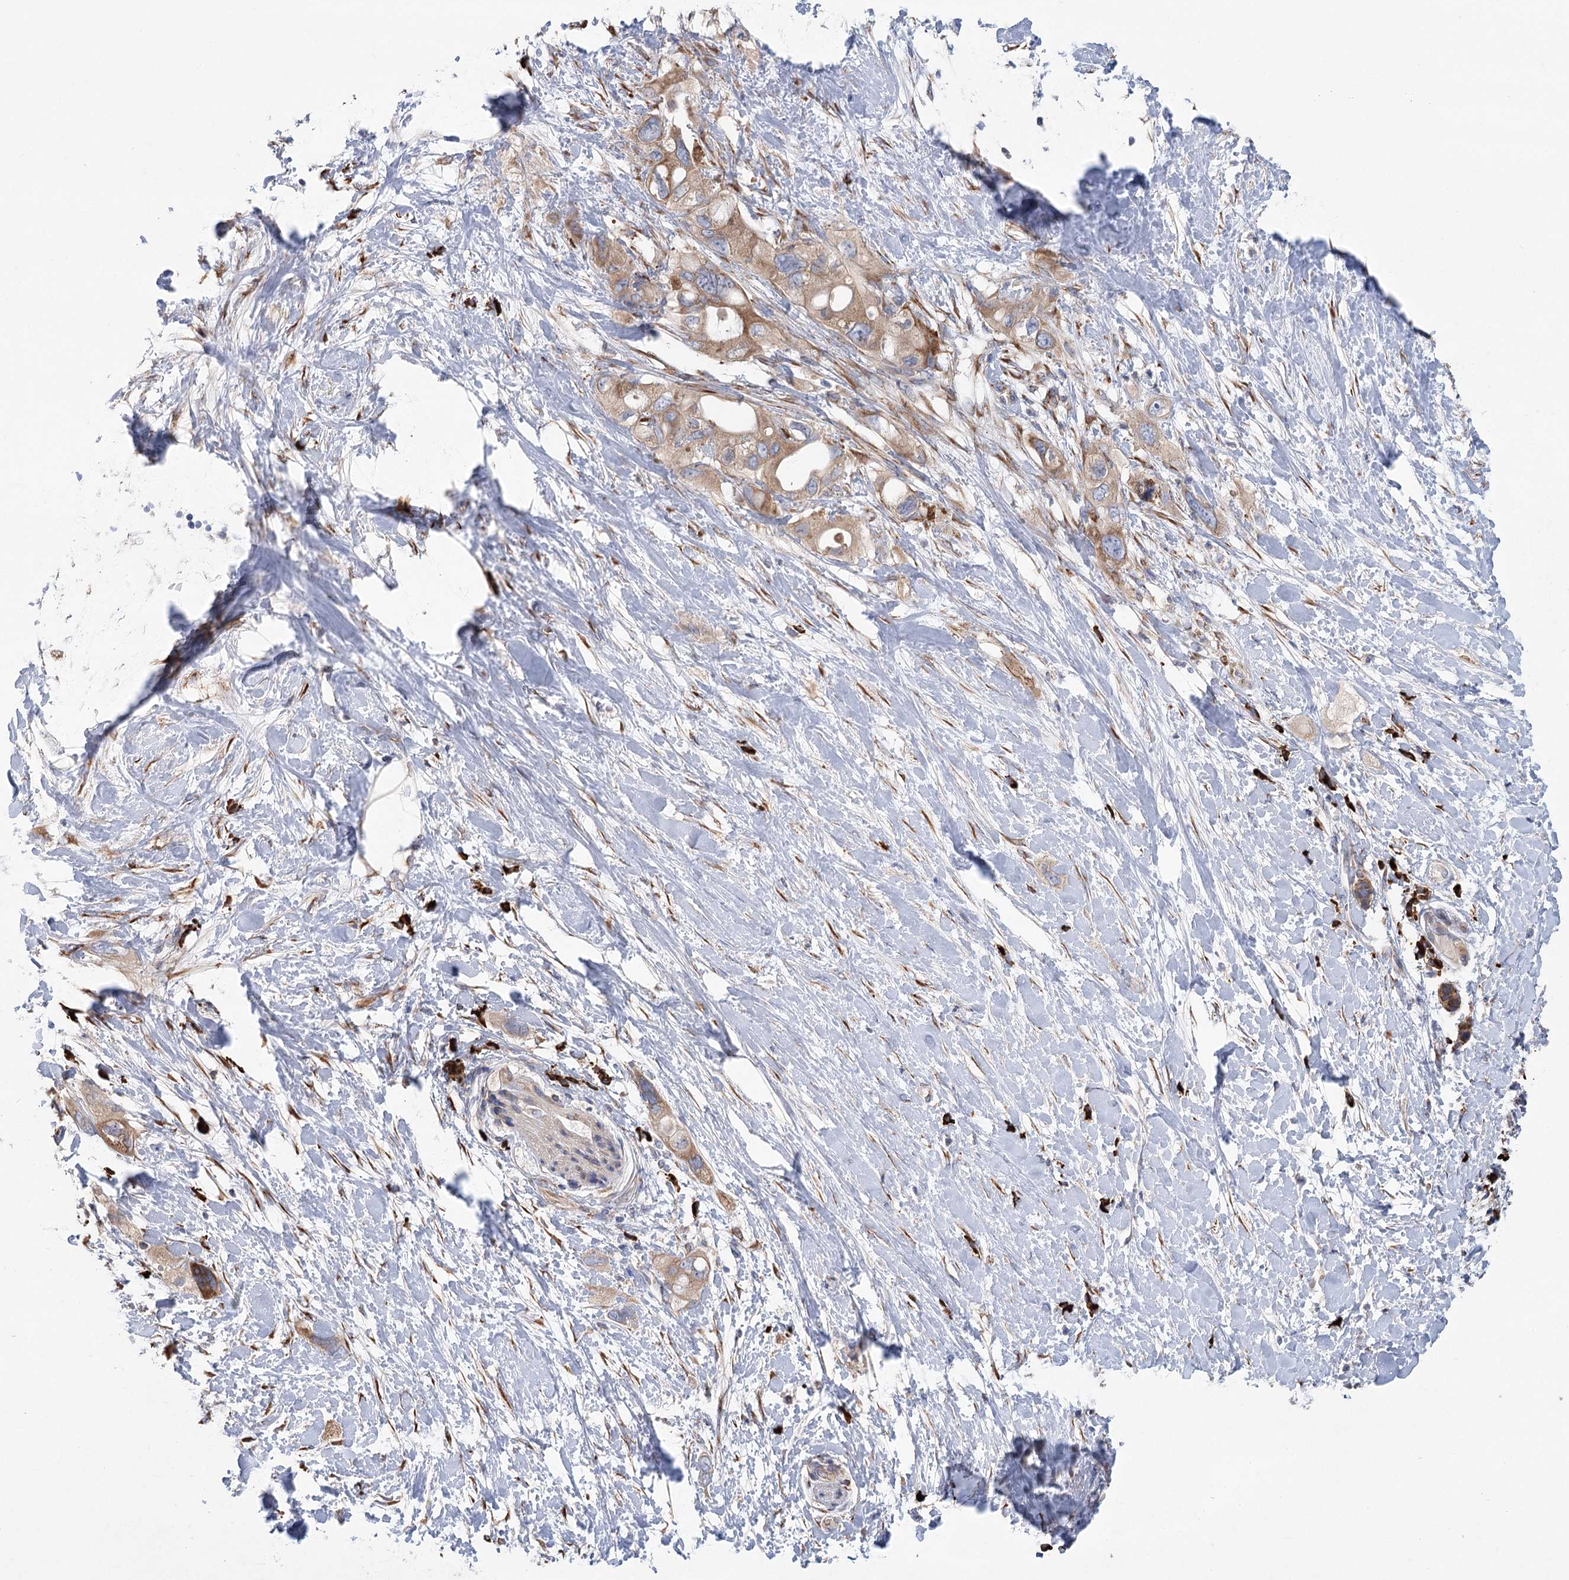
{"staining": {"intensity": "moderate", "quantity": ">75%", "location": "cytoplasmic/membranous"}, "tissue": "pancreatic cancer", "cell_type": "Tumor cells", "image_type": "cancer", "snomed": [{"axis": "morphology", "description": "Adenocarcinoma, NOS"}, {"axis": "topography", "description": "Pancreas"}], "caption": "Human adenocarcinoma (pancreatic) stained for a protein (brown) exhibits moderate cytoplasmic/membranous positive positivity in about >75% of tumor cells.", "gene": "METTL24", "patient": {"sex": "female", "age": 56}}